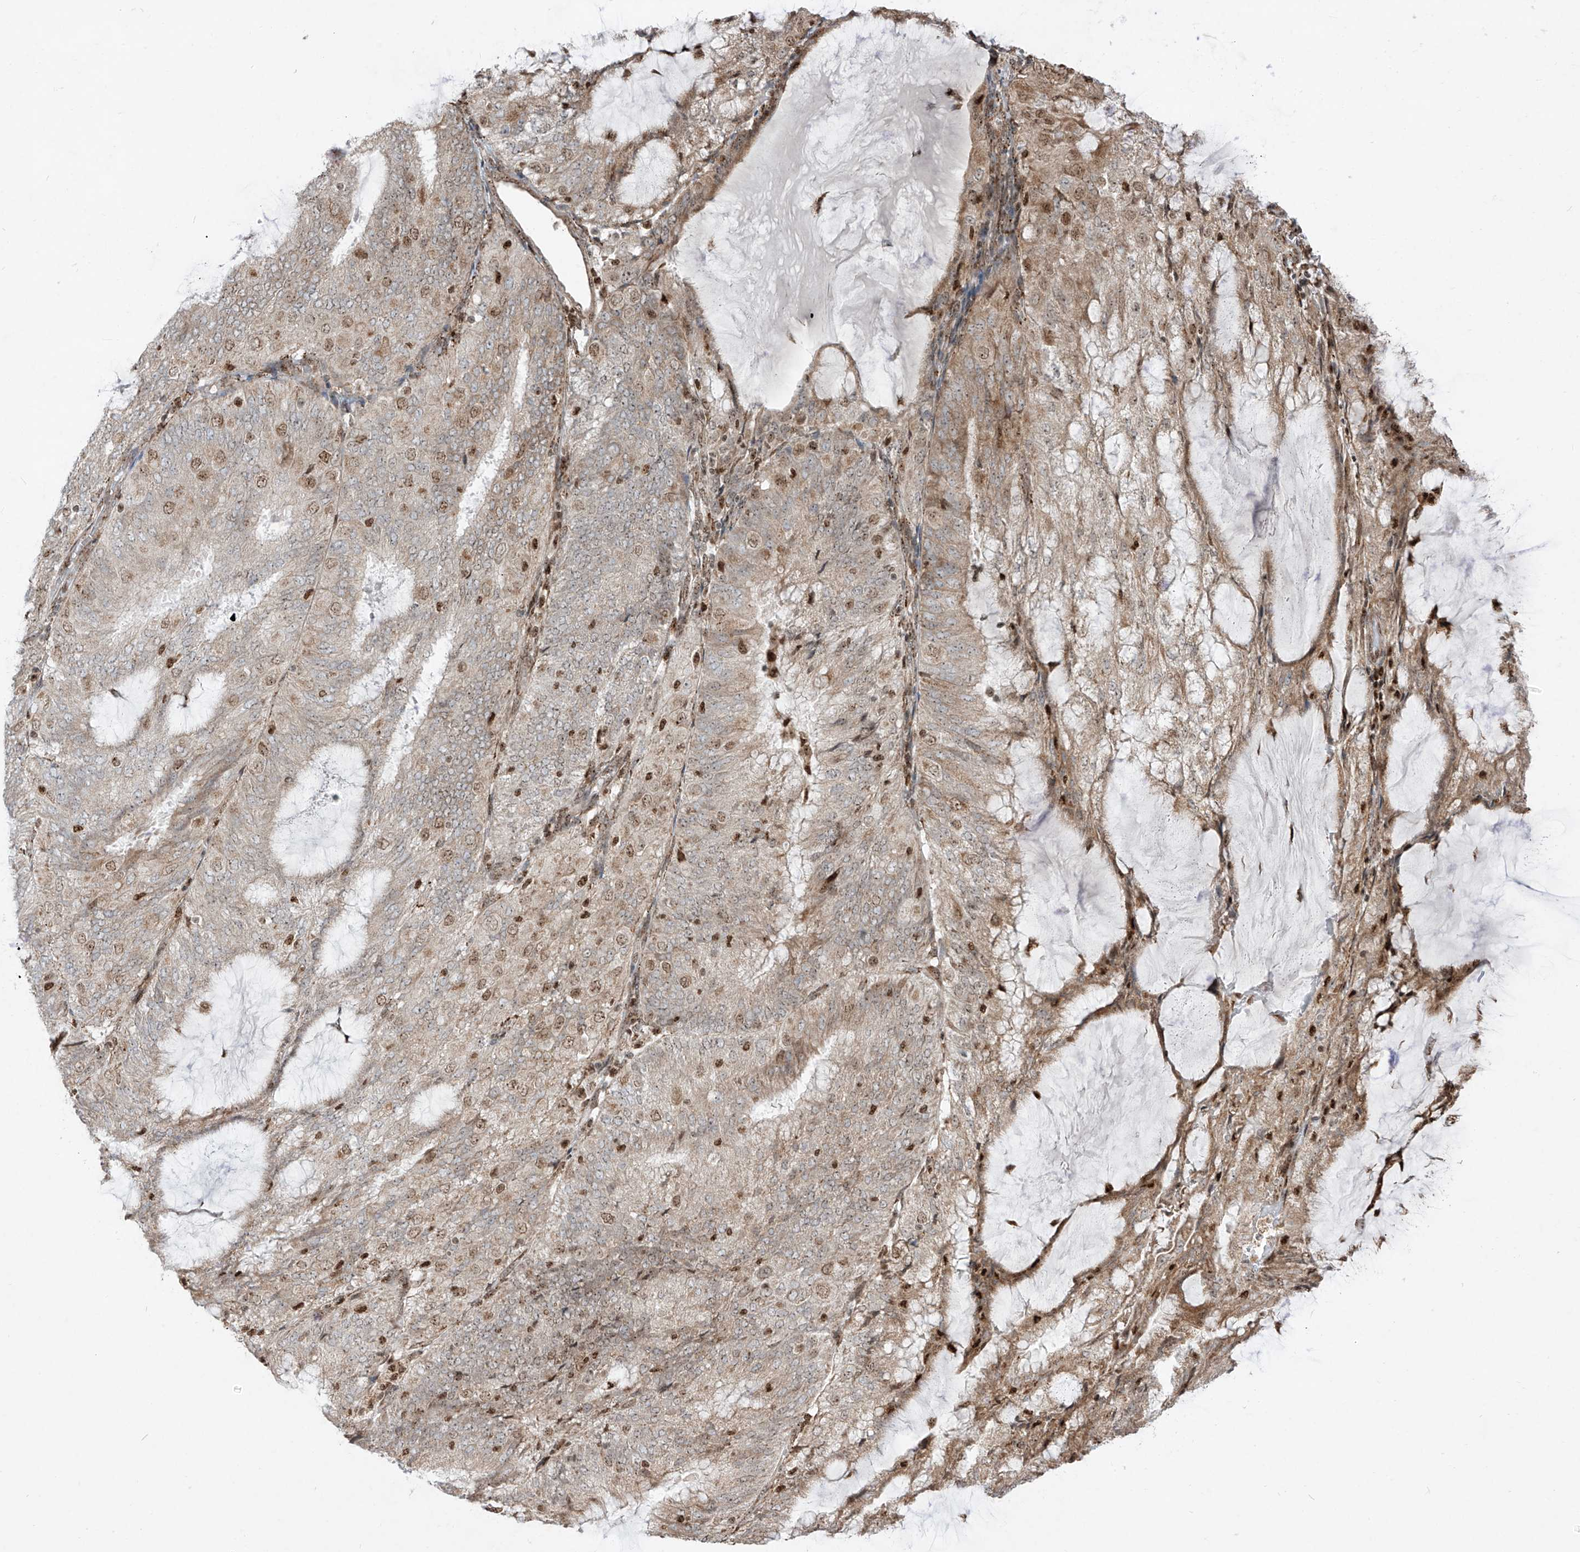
{"staining": {"intensity": "moderate", "quantity": ">75%", "location": "cytoplasmic/membranous,nuclear"}, "tissue": "endometrial cancer", "cell_type": "Tumor cells", "image_type": "cancer", "snomed": [{"axis": "morphology", "description": "Adenocarcinoma, NOS"}, {"axis": "topography", "description": "Endometrium"}], "caption": "Tumor cells demonstrate moderate cytoplasmic/membranous and nuclear staining in about >75% of cells in endometrial cancer.", "gene": "ZBTB8A", "patient": {"sex": "female", "age": 81}}